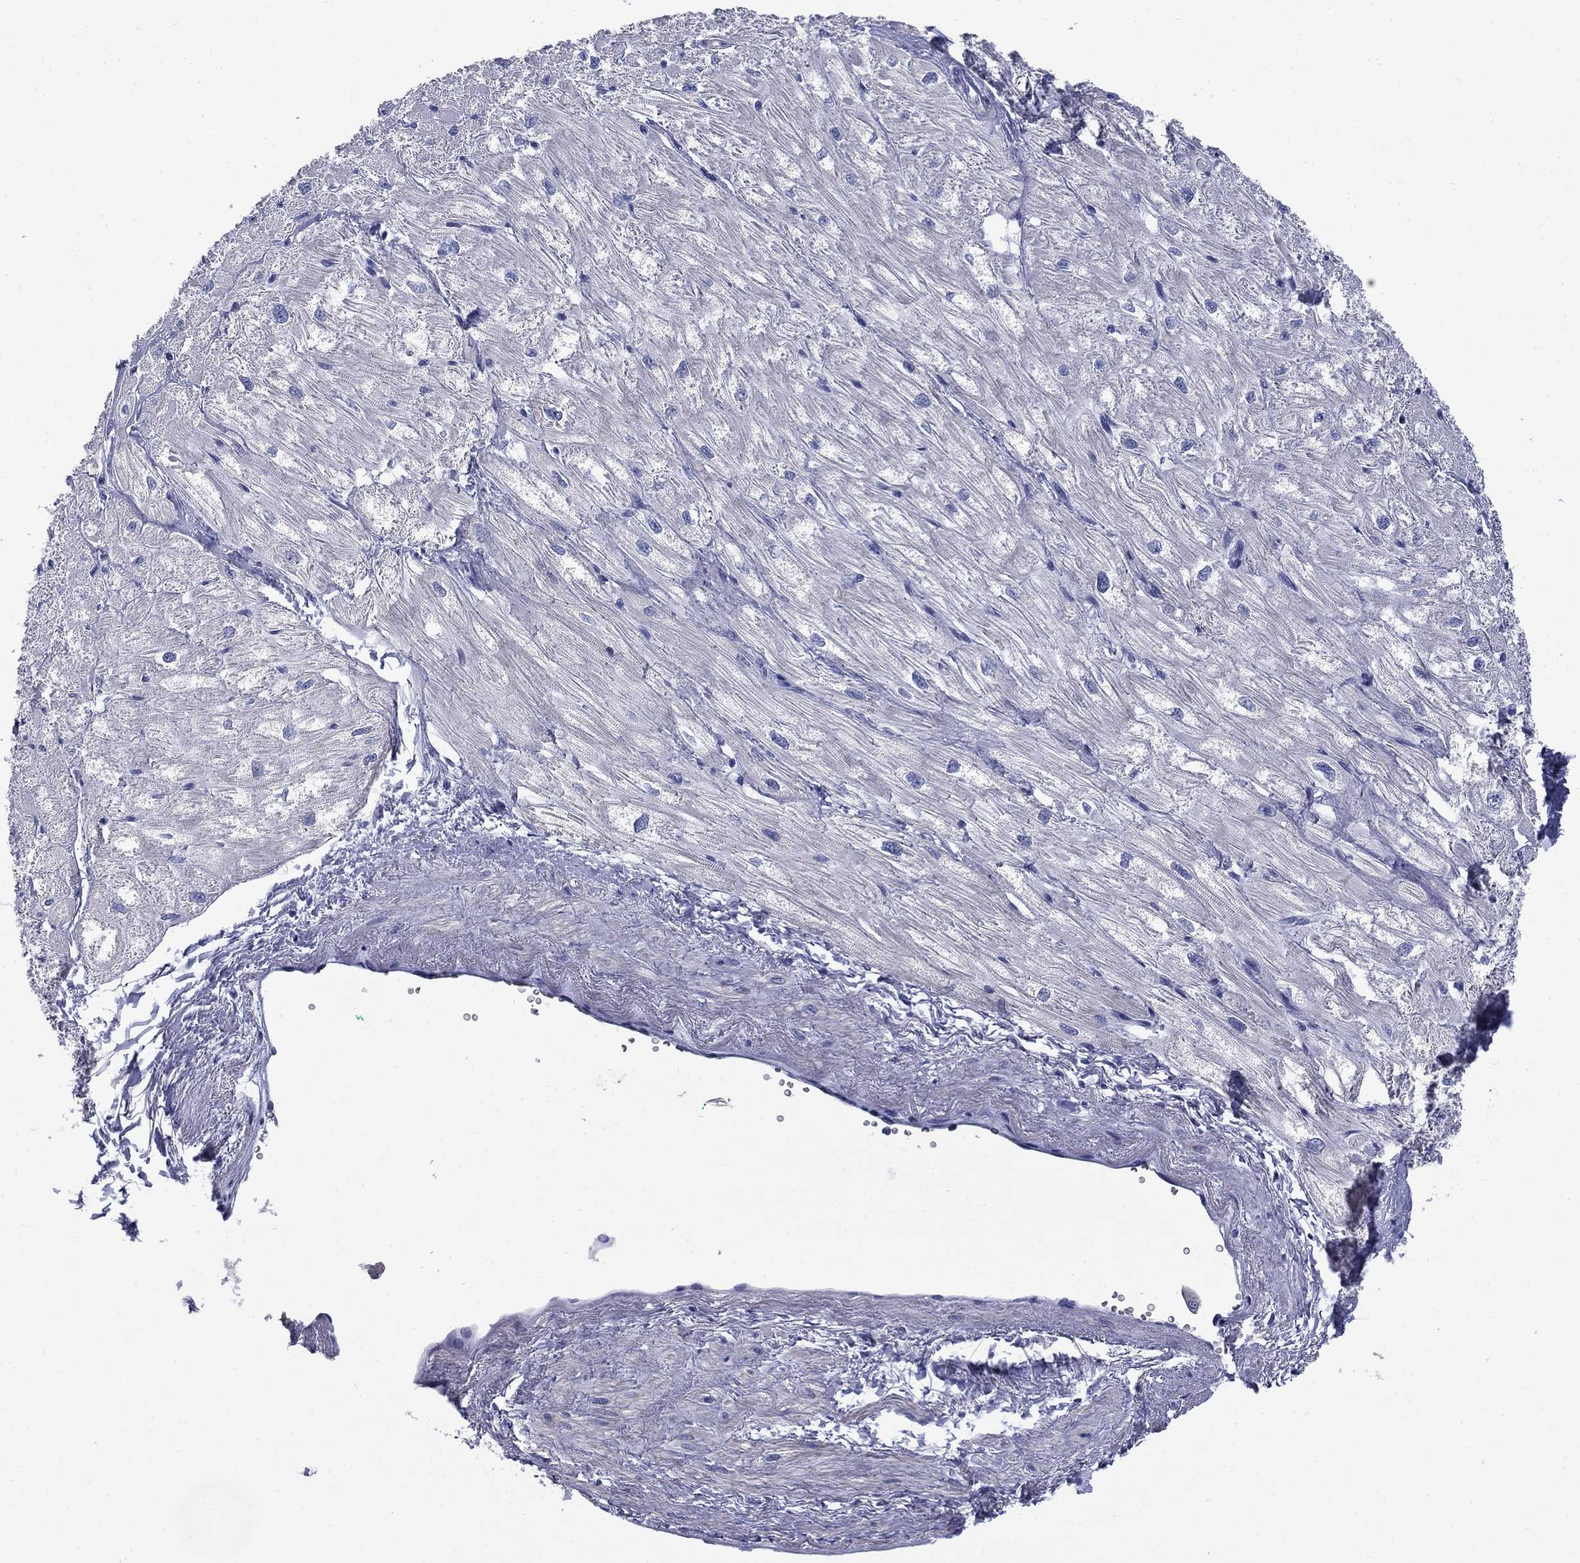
{"staining": {"intensity": "negative", "quantity": "none", "location": "none"}, "tissue": "heart muscle", "cell_type": "Cardiomyocytes", "image_type": "normal", "snomed": [{"axis": "morphology", "description": "Normal tissue, NOS"}, {"axis": "topography", "description": "Heart"}], "caption": "Cardiomyocytes show no significant expression in unremarkable heart muscle. (Brightfield microscopy of DAB (3,3'-diaminobenzidine) IHC at high magnification).", "gene": "SERPINB2", "patient": {"sex": "male", "age": 57}}